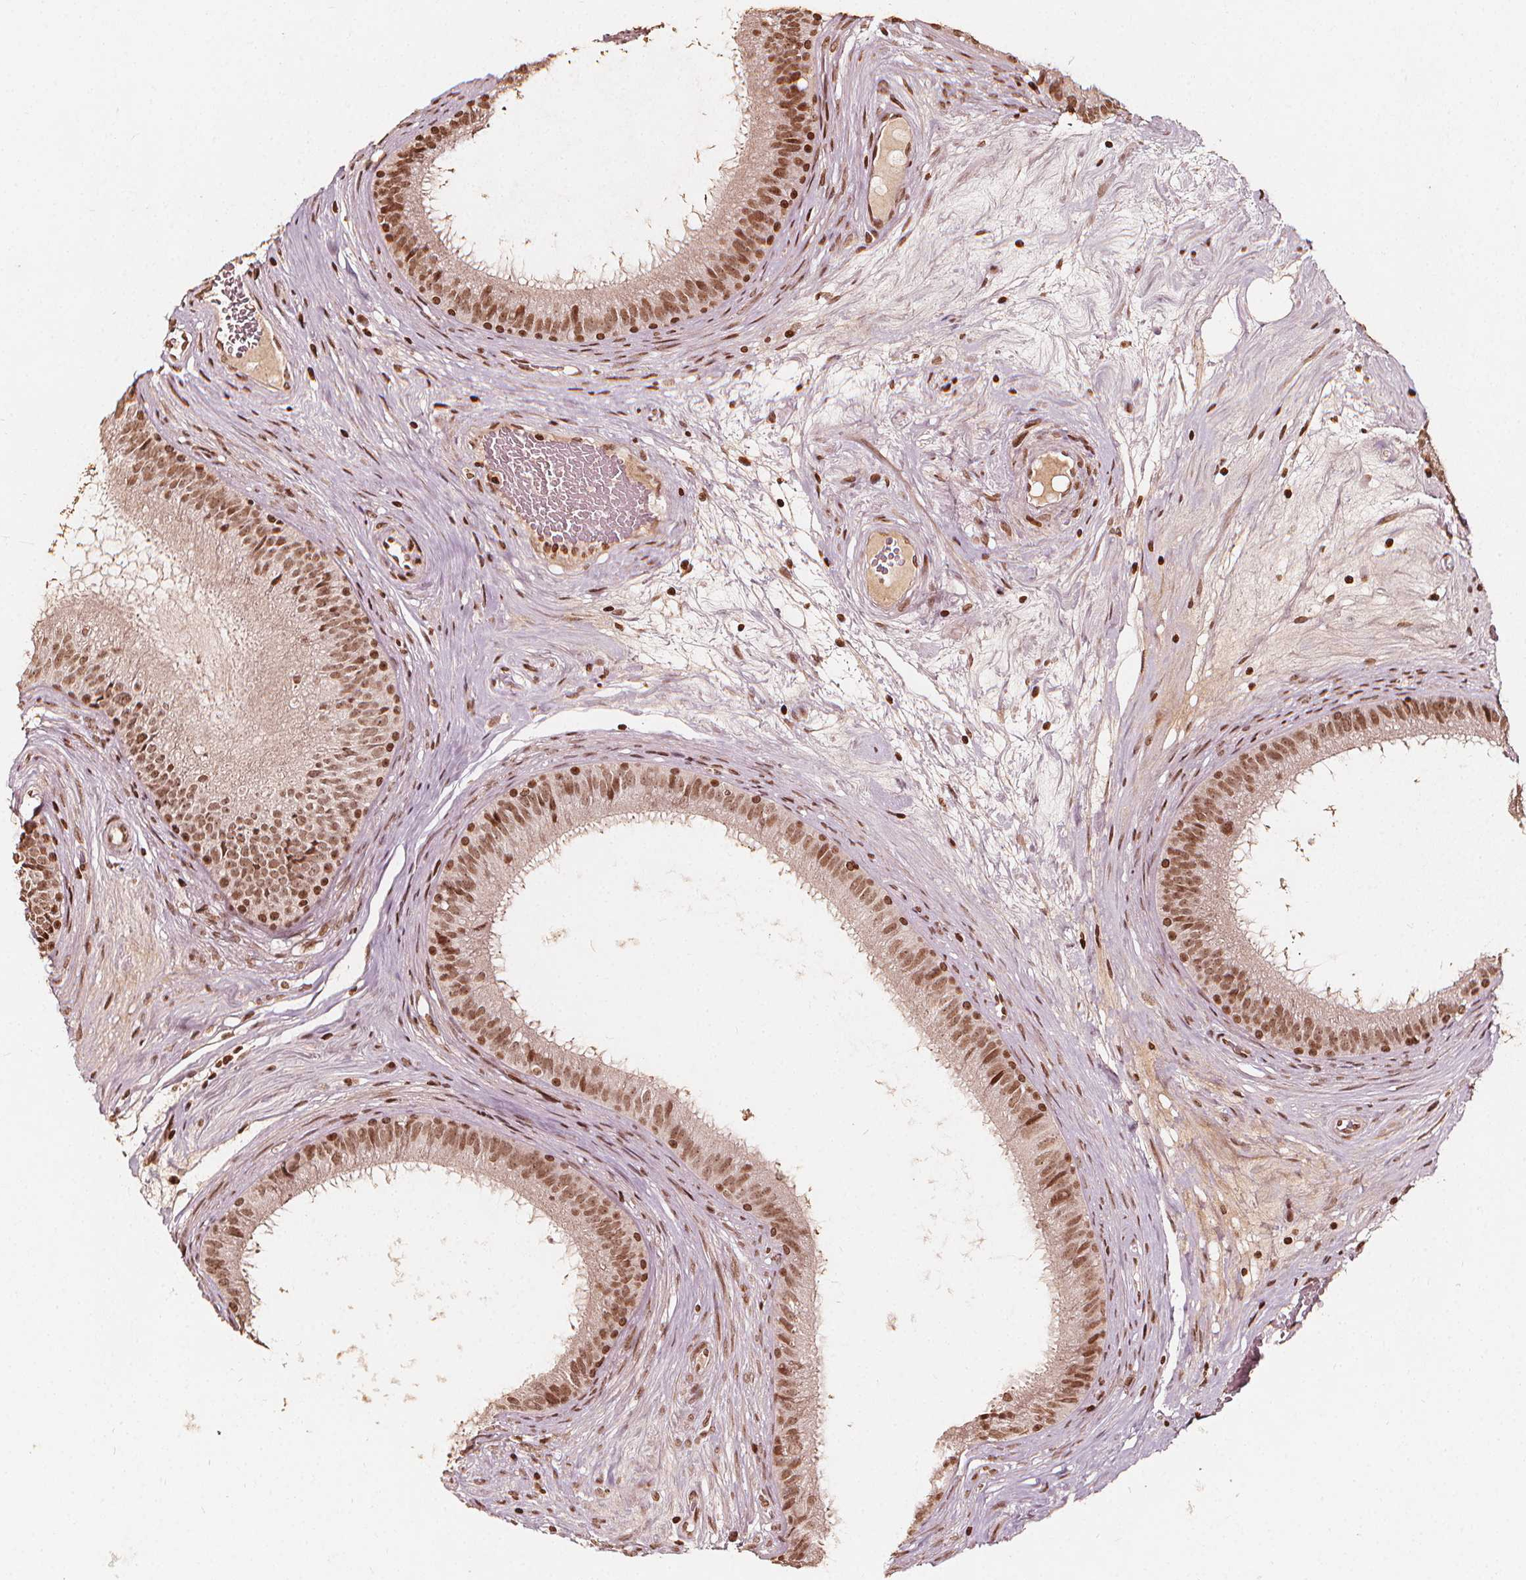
{"staining": {"intensity": "moderate", "quantity": ">75%", "location": "nuclear"}, "tissue": "epididymis", "cell_type": "Glandular cells", "image_type": "normal", "snomed": [{"axis": "morphology", "description": "Normal tissue, NOS"}, {"axis": "topography", "description": "Epididymis"}], "caption": "A high-resolution histopathology image shows immunohistochemistry (IHC) staining of benign epididymis, which demonstrates moderate nuclear positivity in about >75% of glandular cells. Nuclei are stained in blue.", "gene": "H3C14", "patient": {"sex": "male", "age": 59}}